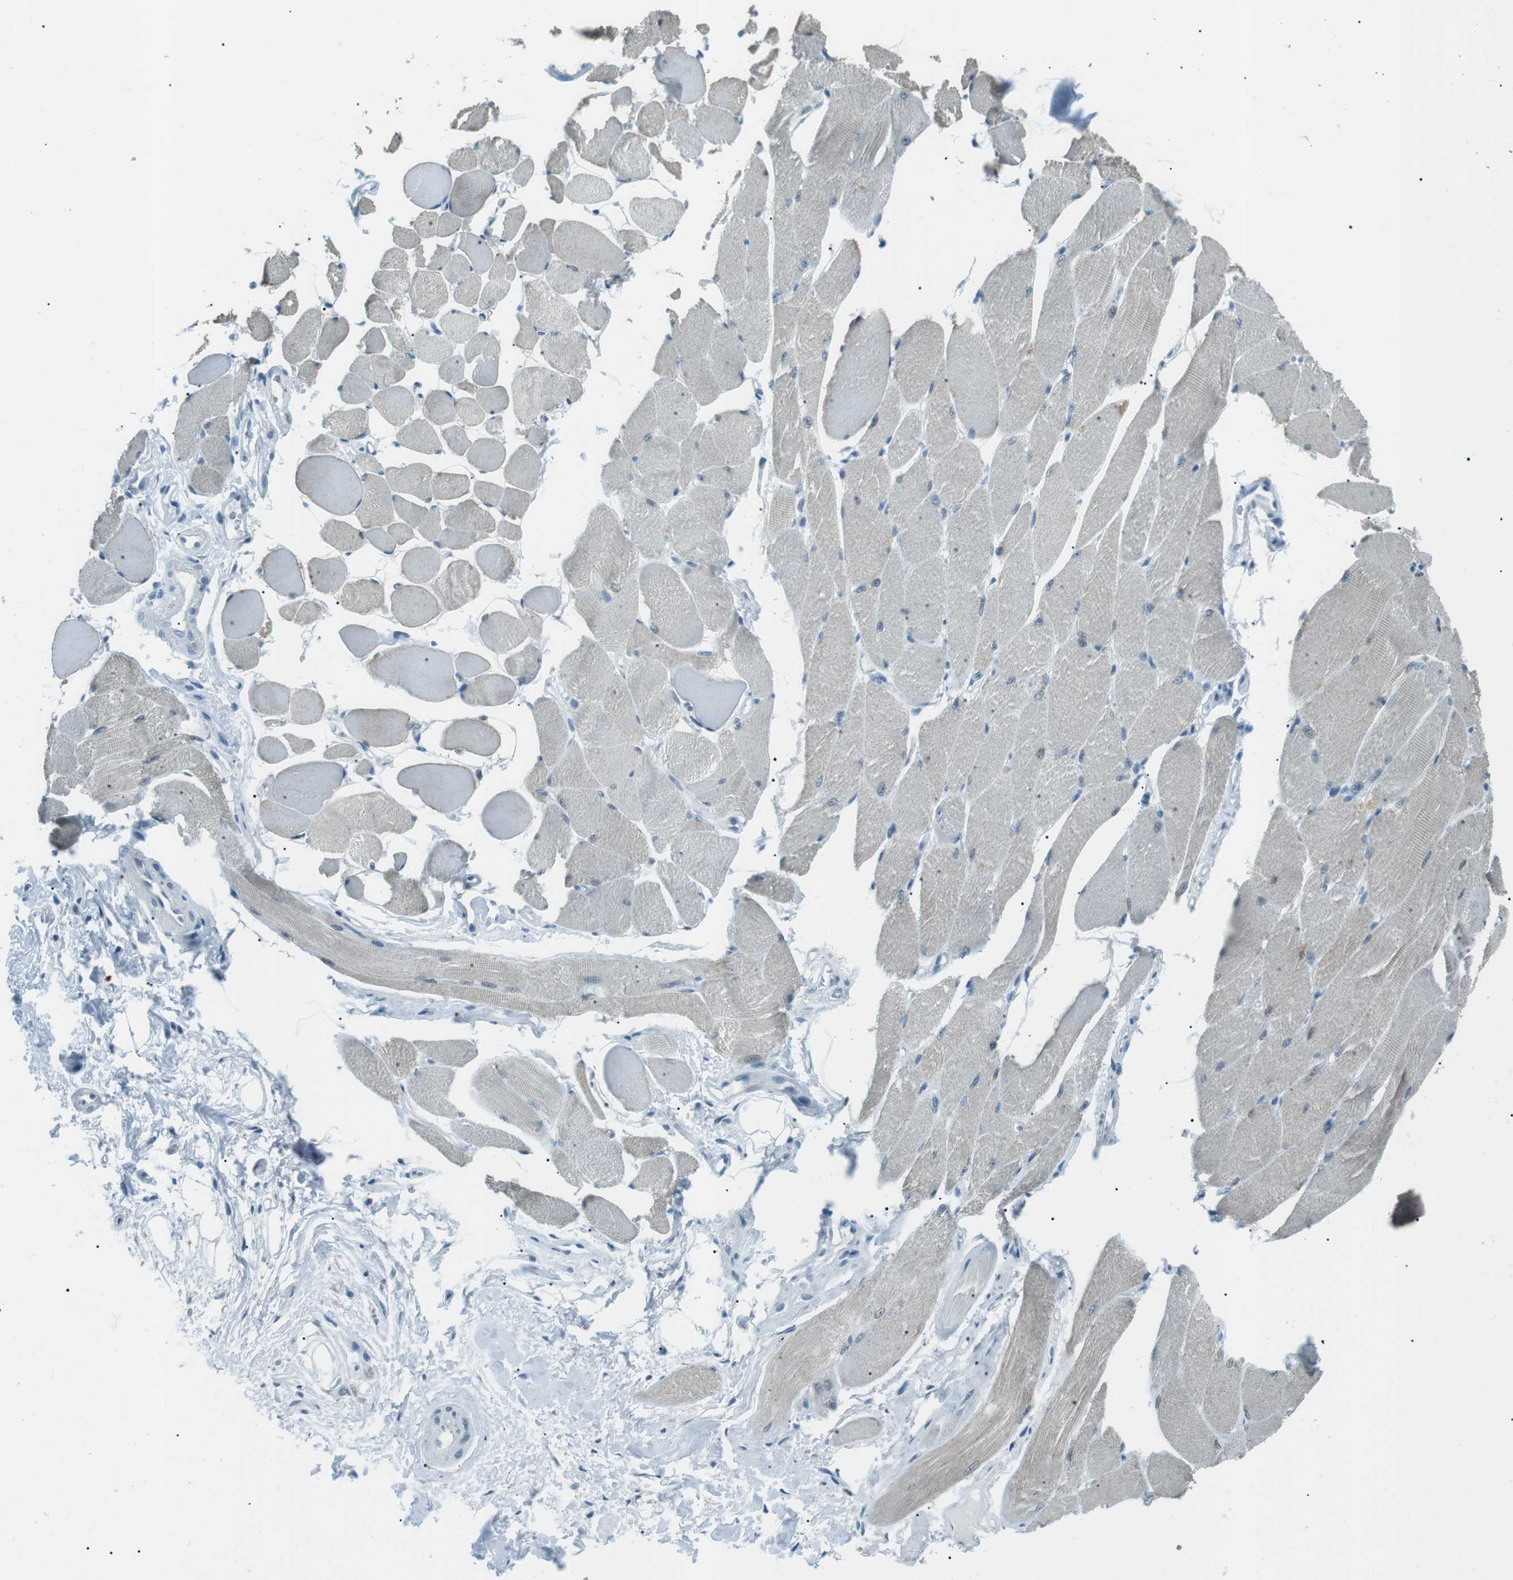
{"staining": {"intensity": "weak", "quantity": "25%-75%", "location": "cytoplasmic/membranous"}, "tissue": "skeletal muscle", "cell_type": "Myocytes", "image_type": "normal", "snomed": [{"axis": "morphology", "description": "Normal tissue, NOS"}, {"axis": "topography", "description": "Skeletal muscle"}, {"axis": "topography", "description": "Peripheral nerve tissue"}], "caption": "Normal skeletal muscle reveals weak cytoplasmic/membranous staining in about 25%-75% of myocytes The protein of interest is stained brown, and the nuclei are stained in blue (DAB IHC with brightfield microscopy, high magnification)..", "gene": "ENSG00000289724", "patient": {"sex": "female", "age": 84}}